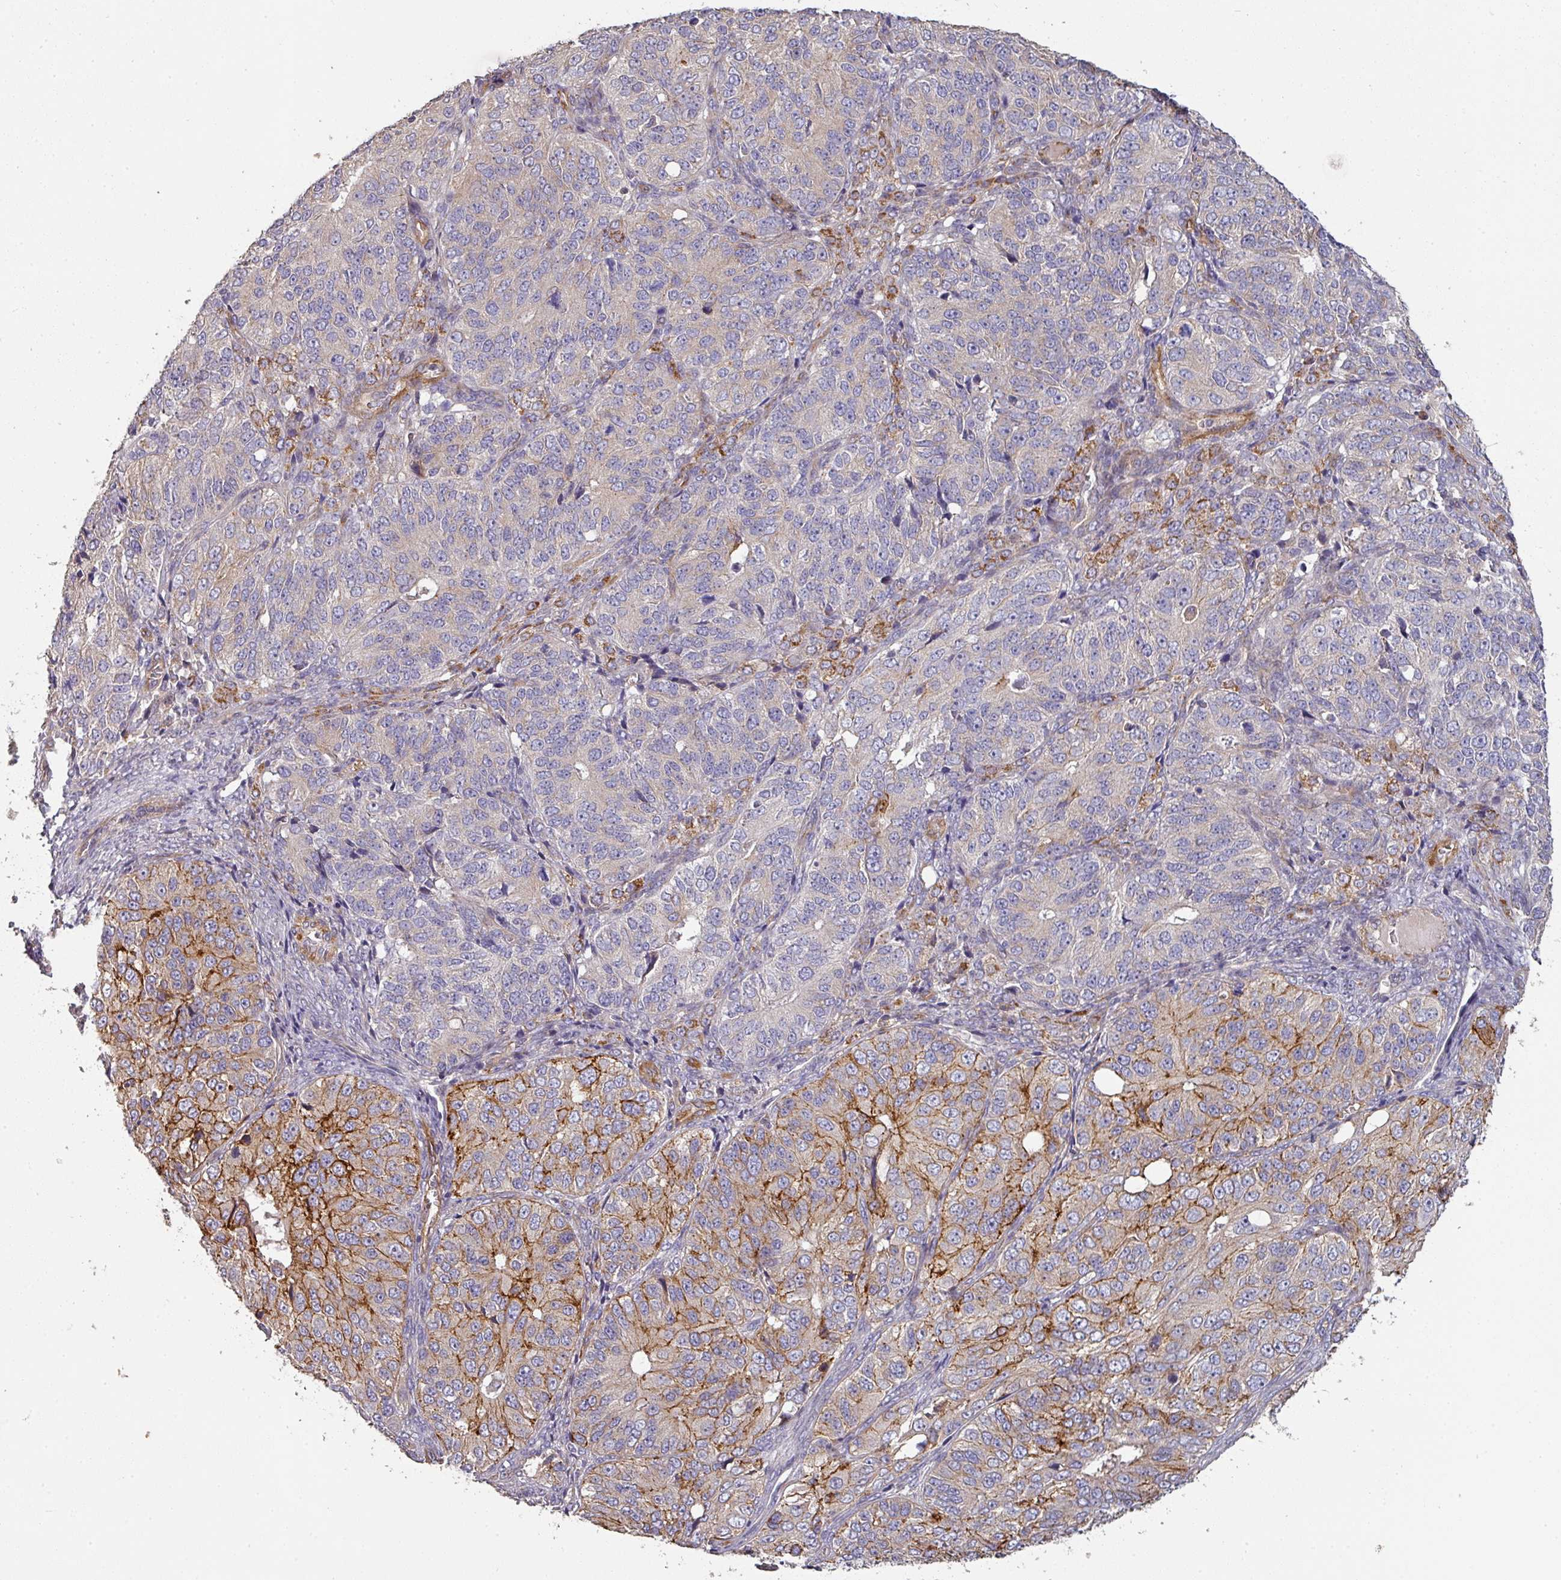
{"staining": {"intensity": "moderate", "quantity": "25%-75%", "location": "cytoplasmic/membranous"}, "tissue": "ovarian cancer", "cell_type": "Tumor cells", "image_type": "cancer", "snomed": [{"axis": "morphology", "description": "Carcinoma, endometroid"}, {"axis": "topography", "description": "Ovary"}], "caption": "High-power microscopy captured an immunohistochemistry (IHC) photomicrograph of endometroid carcinoma (ovarian), revealing moderate cytoplasmic/membranous positivity in approximately 25%-75% of tumor cells. Immunohistochemistry stains the protein in brown and the nuclei are stained blue.", "gene": "PCDH1", "patient": {"sex": "female", "age": 51}}